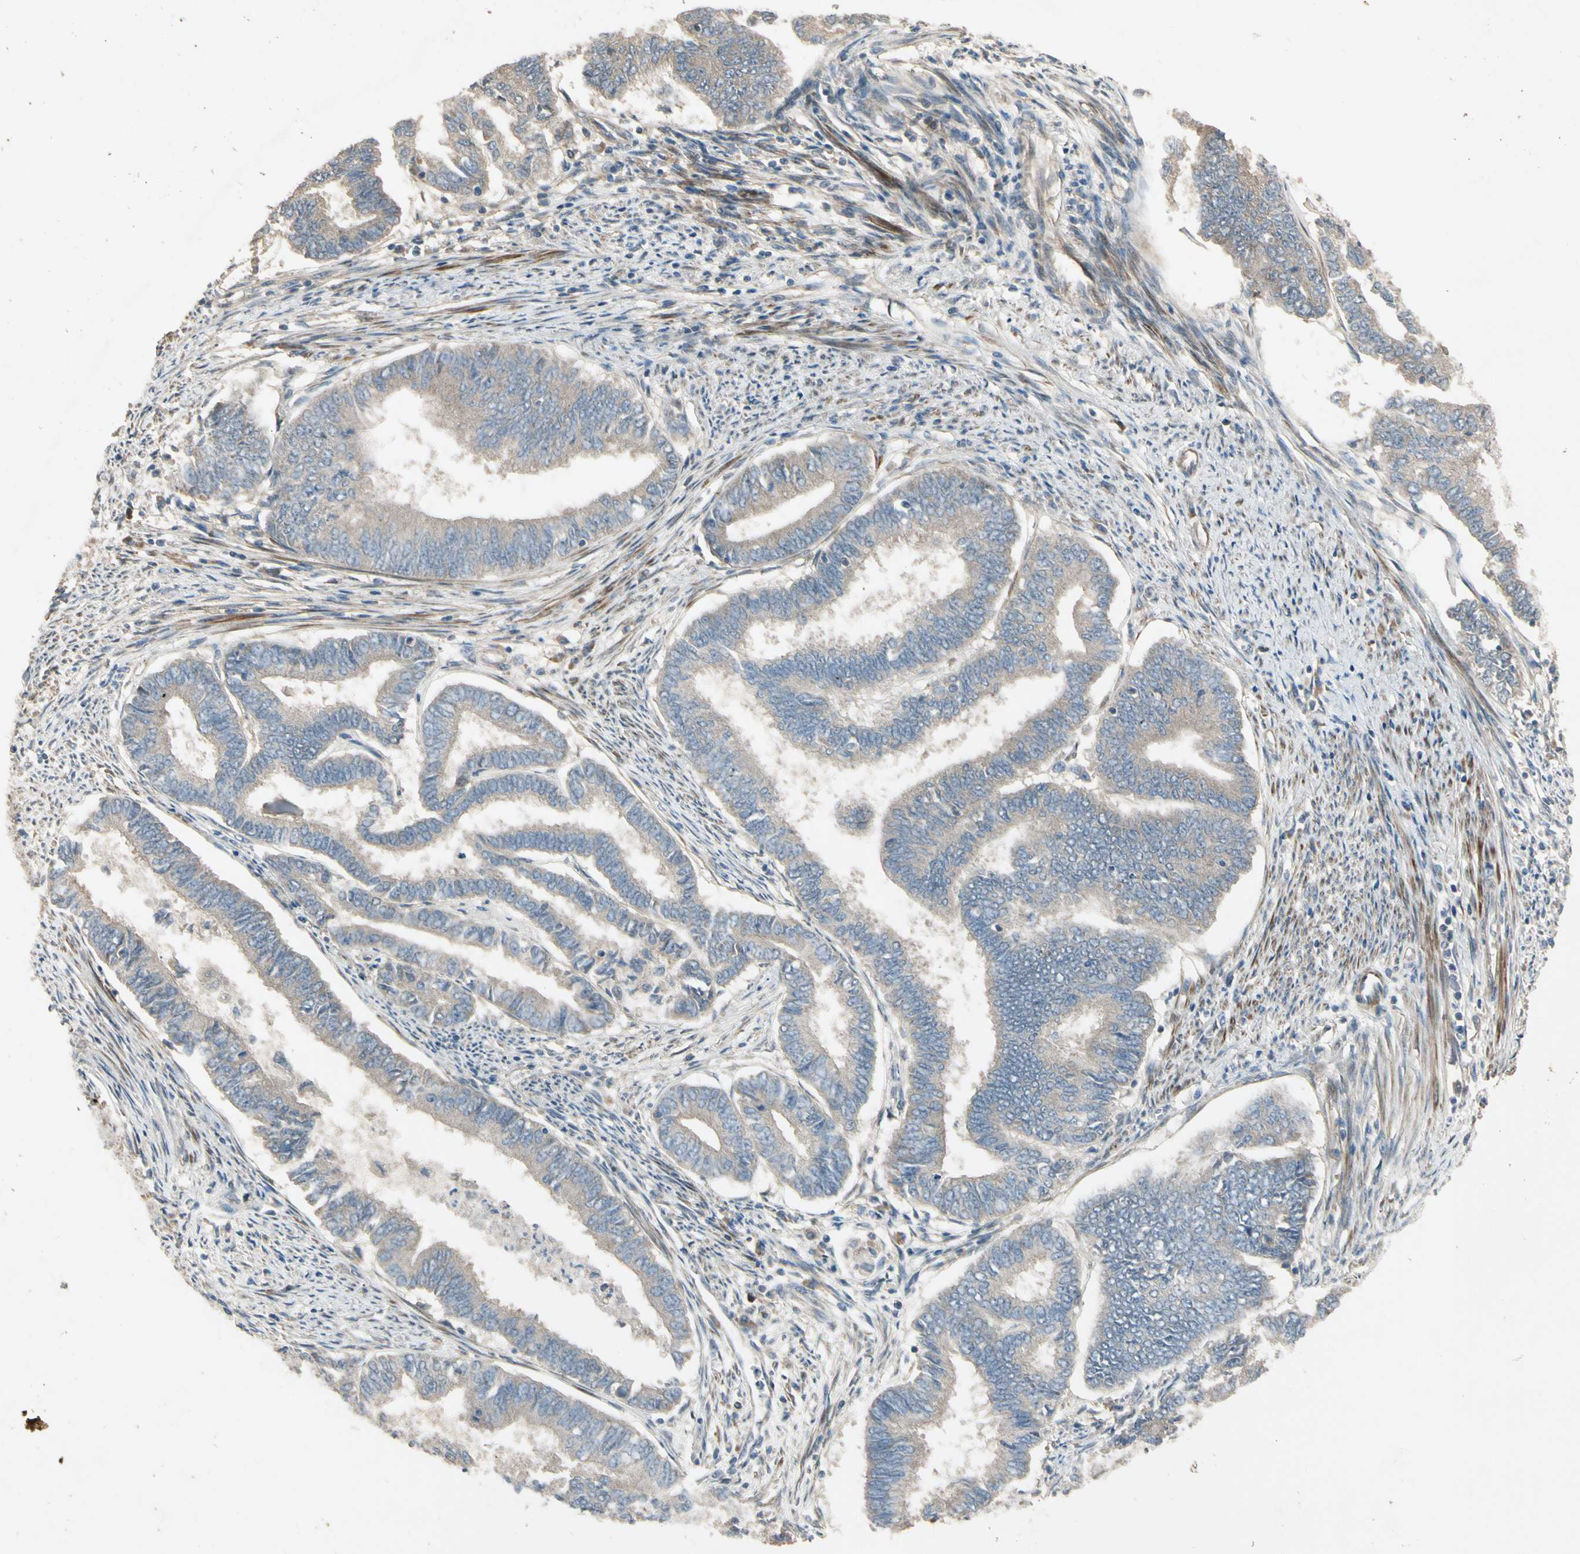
{"staining": {"intensity": "weak", "quantity": "25%-75%", "location": "cytoplasmic/membranous"}, "tissue": "endometrial cancer", "cell_type": "Tumor cells", "image_type": "cancer", "snomed": [{"axis": "morphology", "description": "Adenocarcinoma, NOS"}, {"axis": "topography", "description": "Endometrium"}], "caption": "Endometrial cancer (adenocarcinoma) stained with immunohistochemistry (IHC) demonstrates weak cytoplasmic/membranous expression in approximately 25%-75% of tumor cells. (Stains: DAB (3,3'-diaminobenzidine) in brown, nuclei in blue, Microscopy: brightfield microscopy at high magnification).", "gene": "ACVR1", "patient": {"sex": "female", "age": 86}}